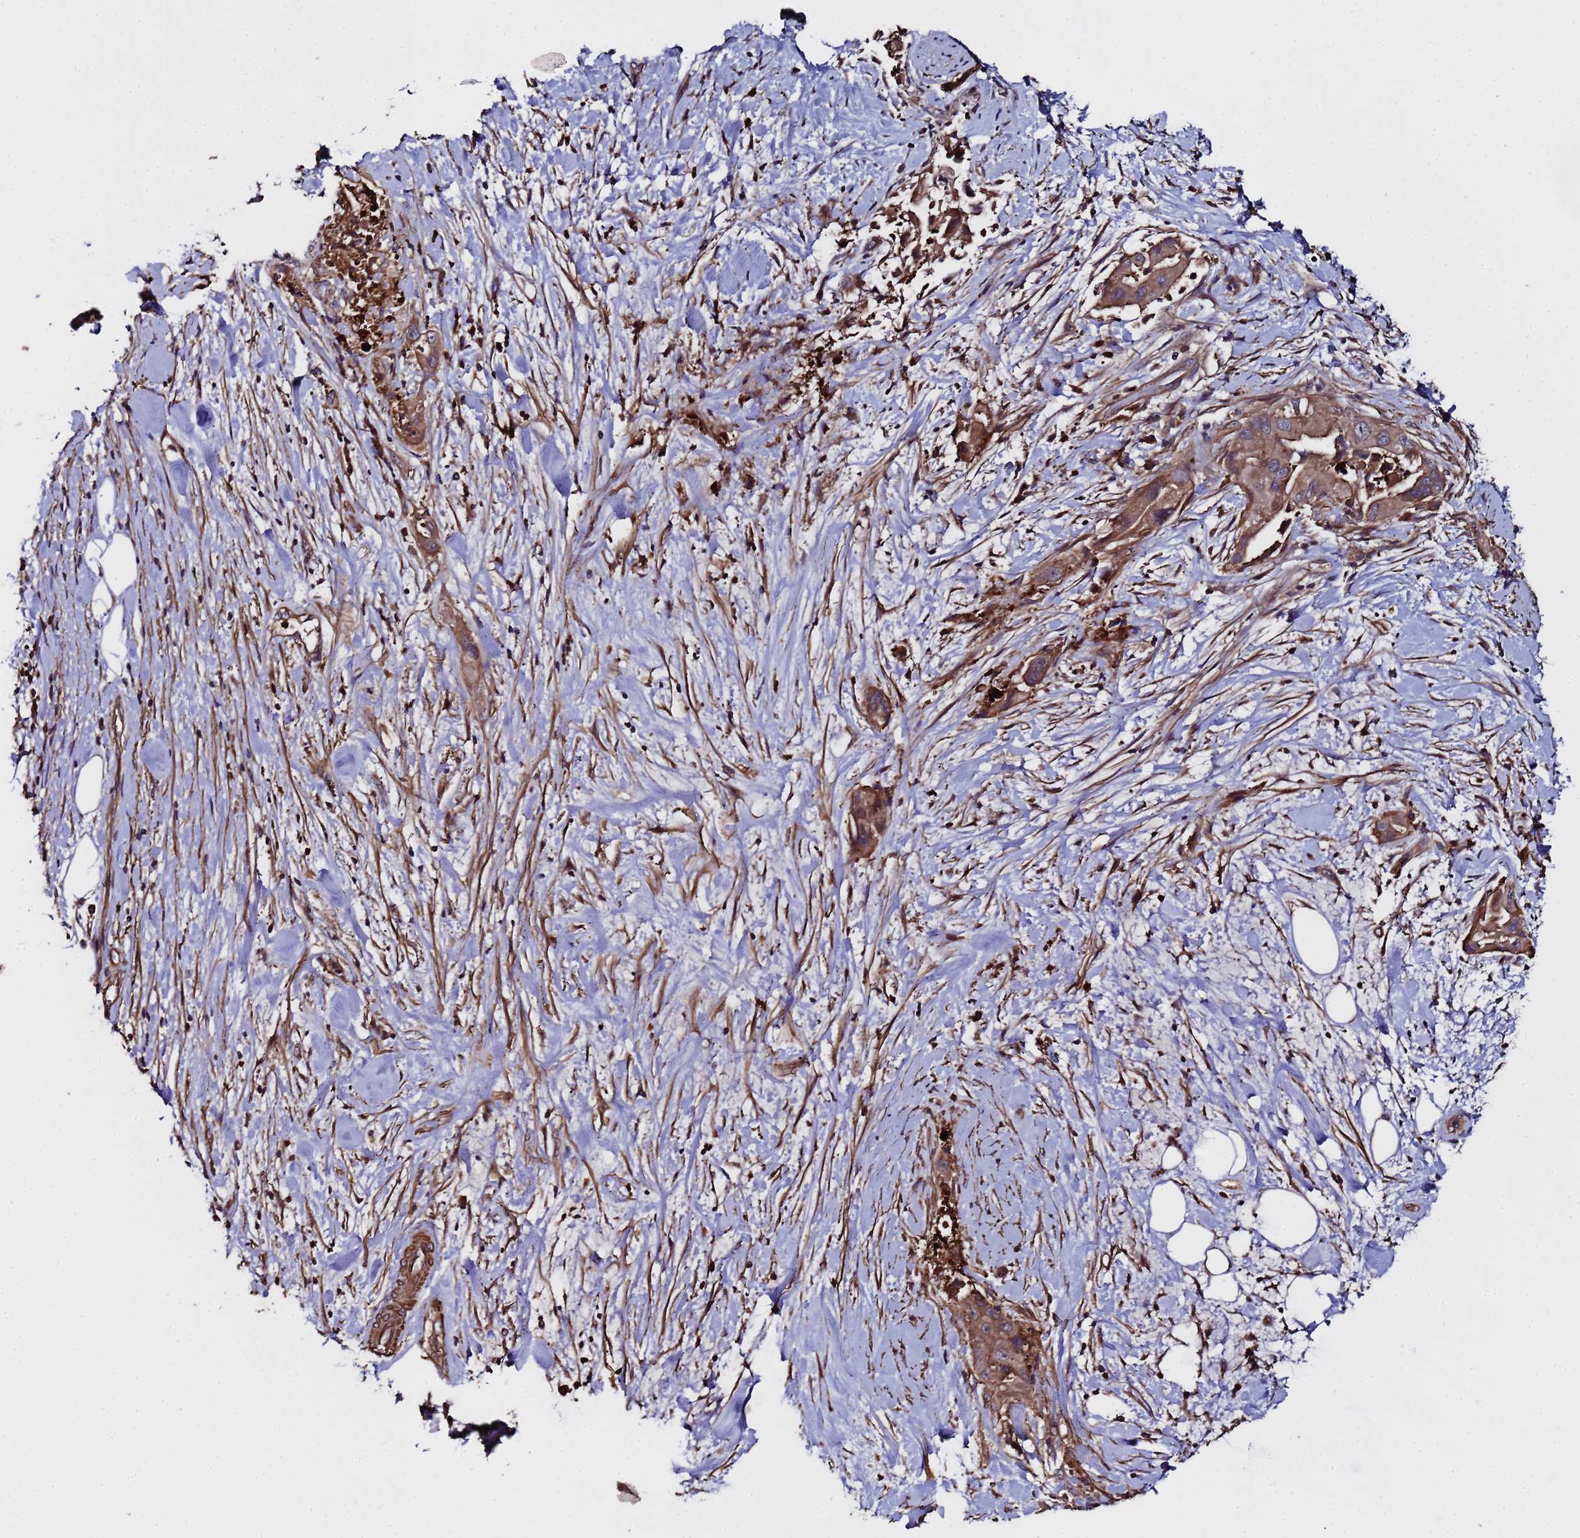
{"staining": {"intensity": "moderate", "quantity": ">75%", "location": "cytoplasmic/membranous"}, "tissue": "pancreatic cancer", "cell_type": "Tumor cells", "image_type": "cancer", "snomed": [{"axis": "morphology", "description": "Adenocarcinoma, NOS"}, {"axis": "topography", "description": "Pancreas"}], "caption": "Brown immunohistochemical staining in pancreatic cancer (adenocarcinoma) reveals moderate cytoplasmic/membranous staining in about >75% of tumor cells.", "gene": "GSTCD", "patient": {"sex": "female", "age": 78}}